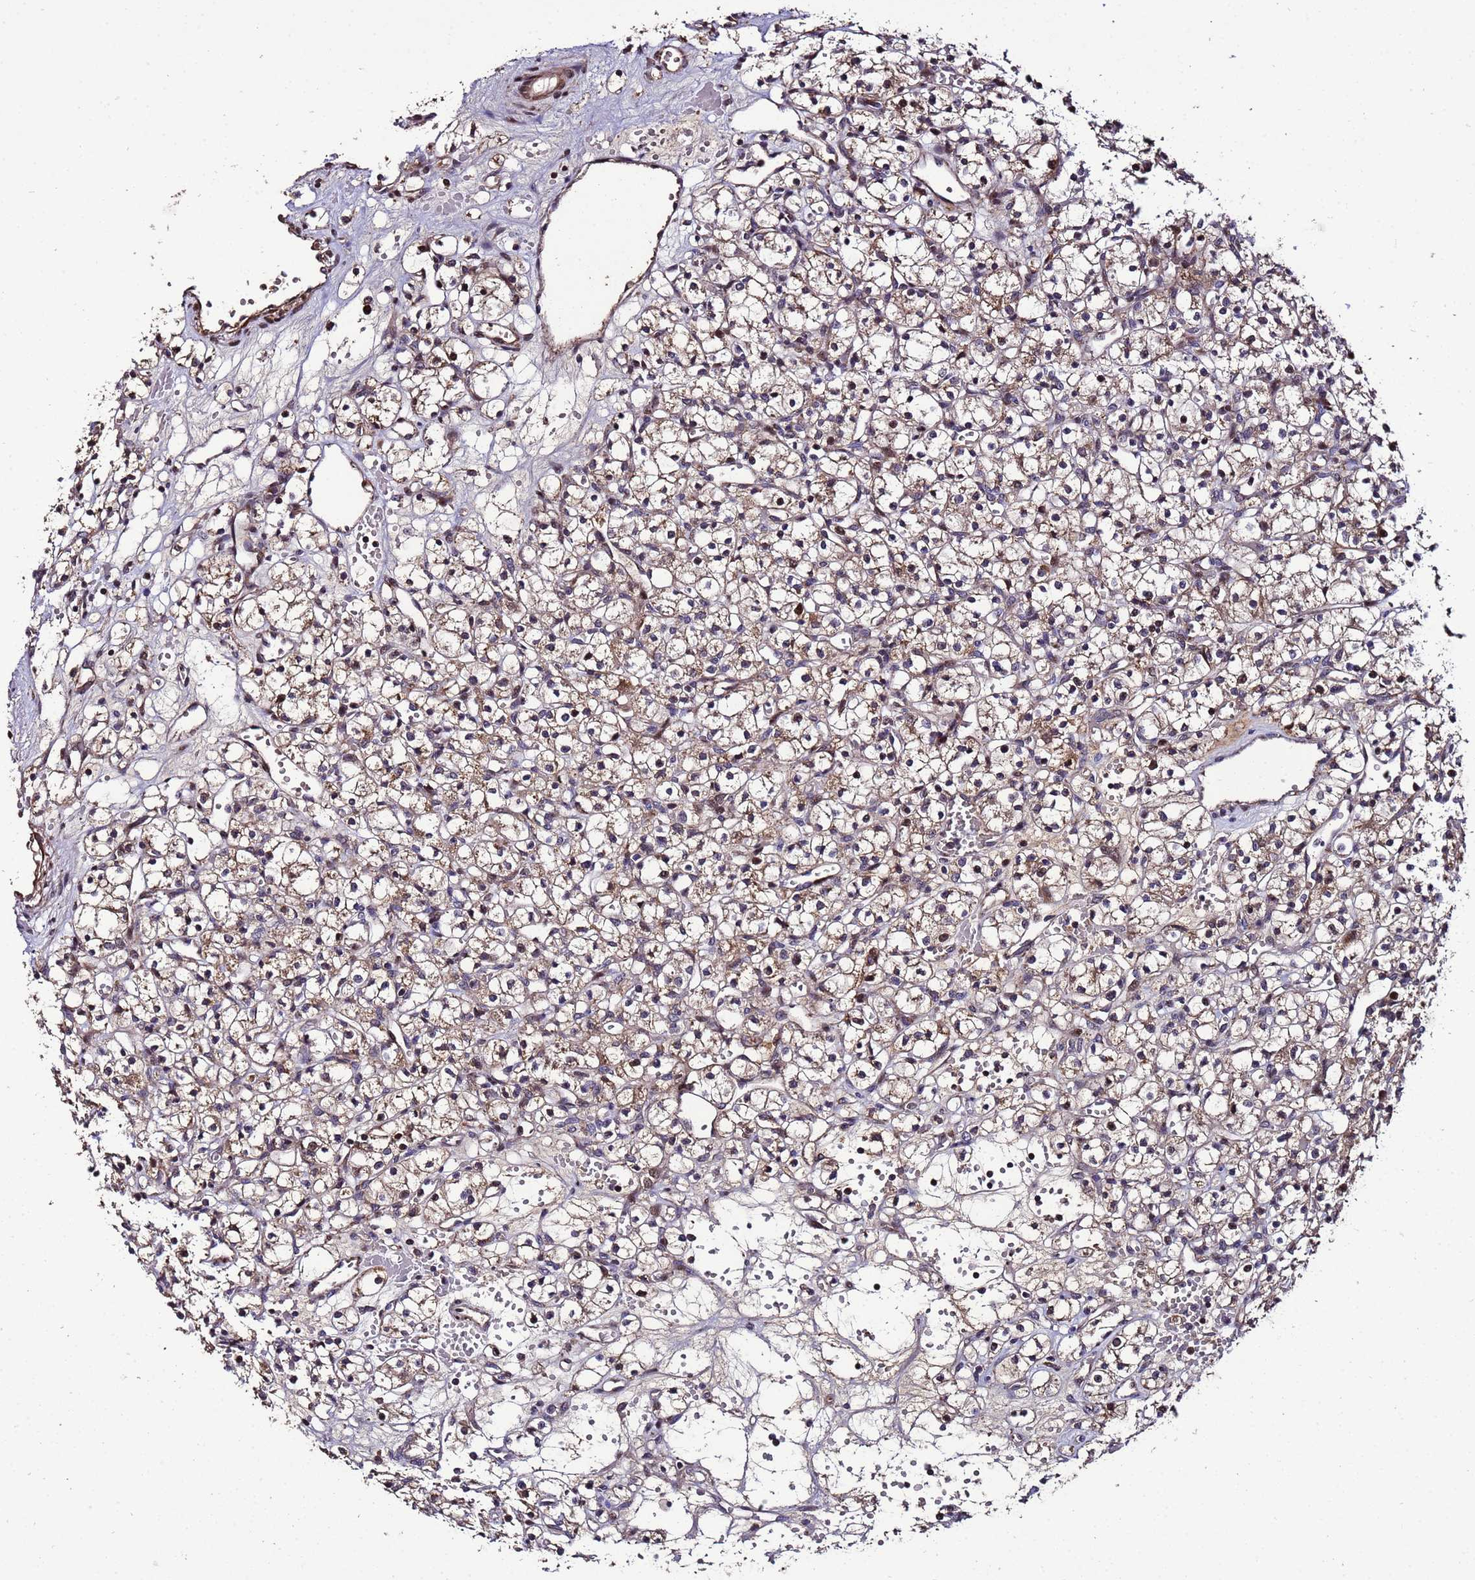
{"staining": {"intensity": "moderate", "quantity": "<25%", "location": "cytoplasmic/membranous"}, "tissue": "renal cancer", "cell_type": "Tumor cells", "image_type": "cancer", "snomed": [{"axis": "morphology", "description": "Adenocarcinoma, NOS"}, {"axis": "topography", "description": "Kidney"}], "caption": "Tumor cells demonstrate moderate cytoplasmic/membranous positivity in approximately <25% of cells in adenocarcinoma (renal).", "gene": "WNK4", "patient": {"sex": "female", "age": 59}}